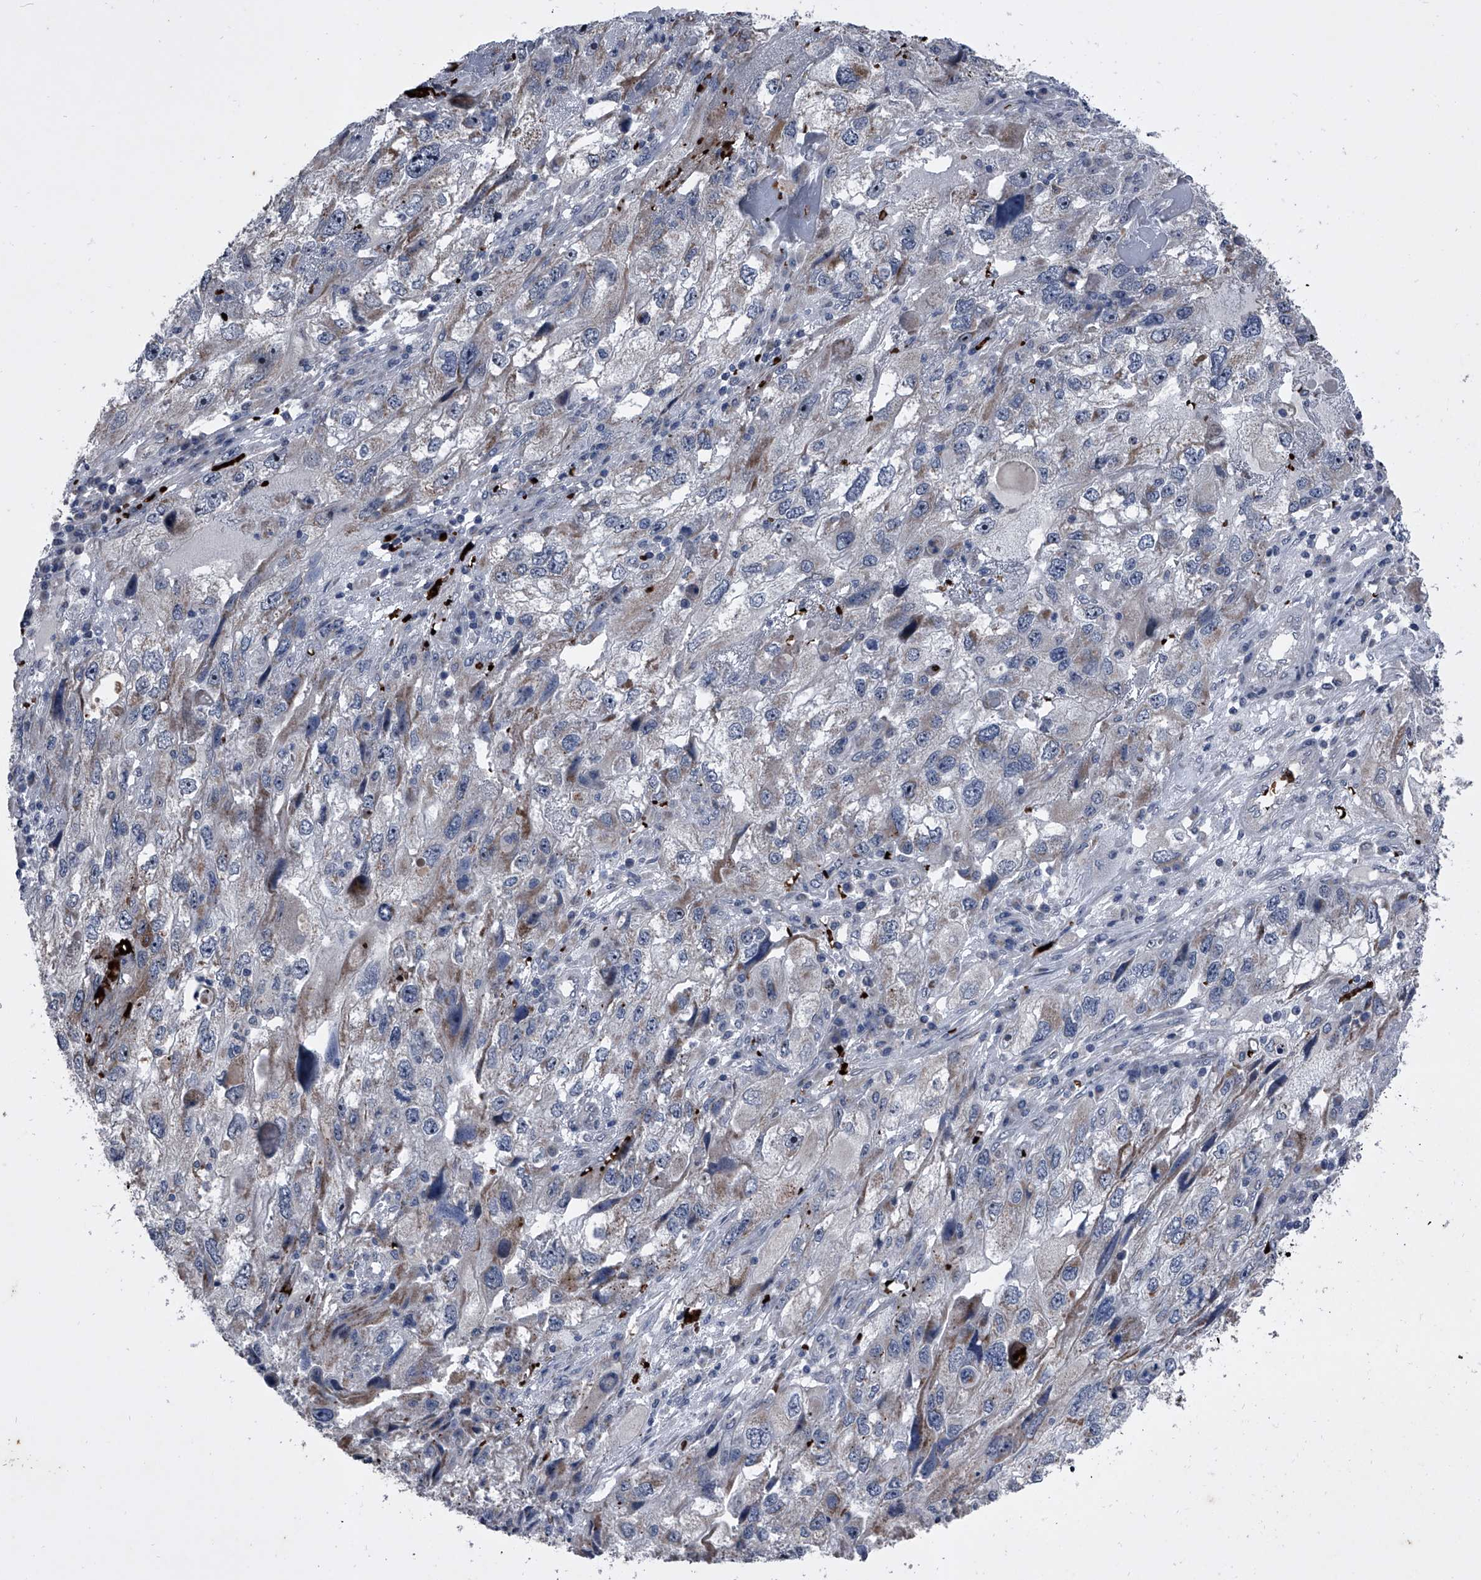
{"staining": {"intensity": "weak", "quantity": "<25%", "location": "cytoplasmic/membranous"}, "tissue": "endometrial cancer", "cell_type": "Tumor cells", "image_type": "cancer", "snomed": [{"axis": "morphology", "description": "Adenocarcinoma, NOS"}, {"axis": "topography", "description": "Endometrium"}], "caption": "High magnification brightfield microscopy of adenocarcinoma (endometrial) stained with DAB (brown) and counterstained with hematoxylin (blue): tumor cells show no significant expression. Nuclei are stained in blue.", "gene": "CEP85L", "patient": {"sex": "female", "age": 49}}